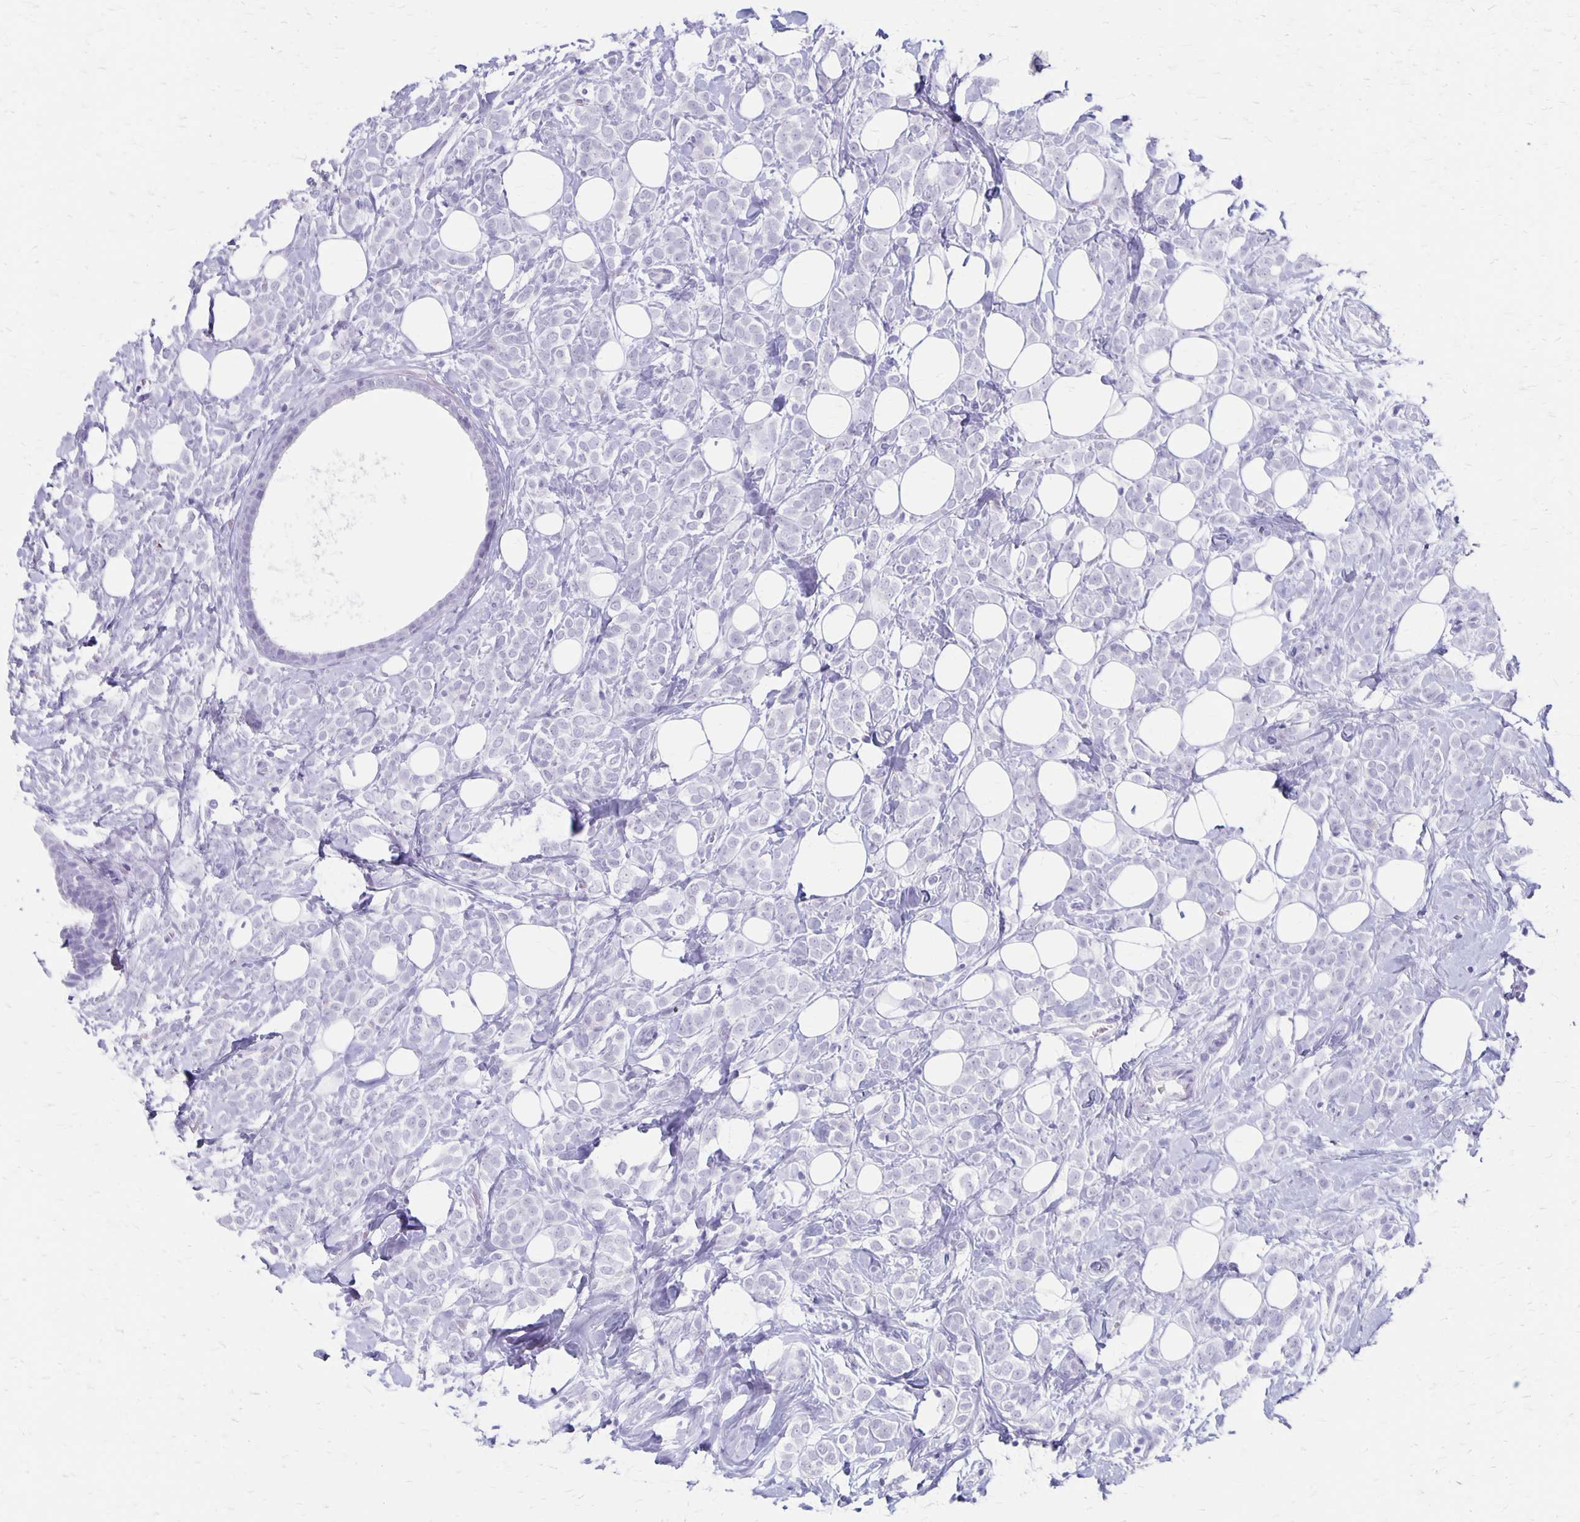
{"staining": {"intensity": "negative", "quantity": "none", "location": "none"}, "tissue": "breast cancer", "cell_type": "Tumor cells", "image_type": "cancer", "snomed": [{"axis": "morphology", "description": "Lobular carcinoma"}, {"axis": "topography", "description": "Breast"}], "caption": "DAB immunohistochemical staining of breast lobular carcinoma exhibits no significant expression in tumor cells.", "gene": "MAGEC2", "patient": {"sex": "female", "age": 49}}